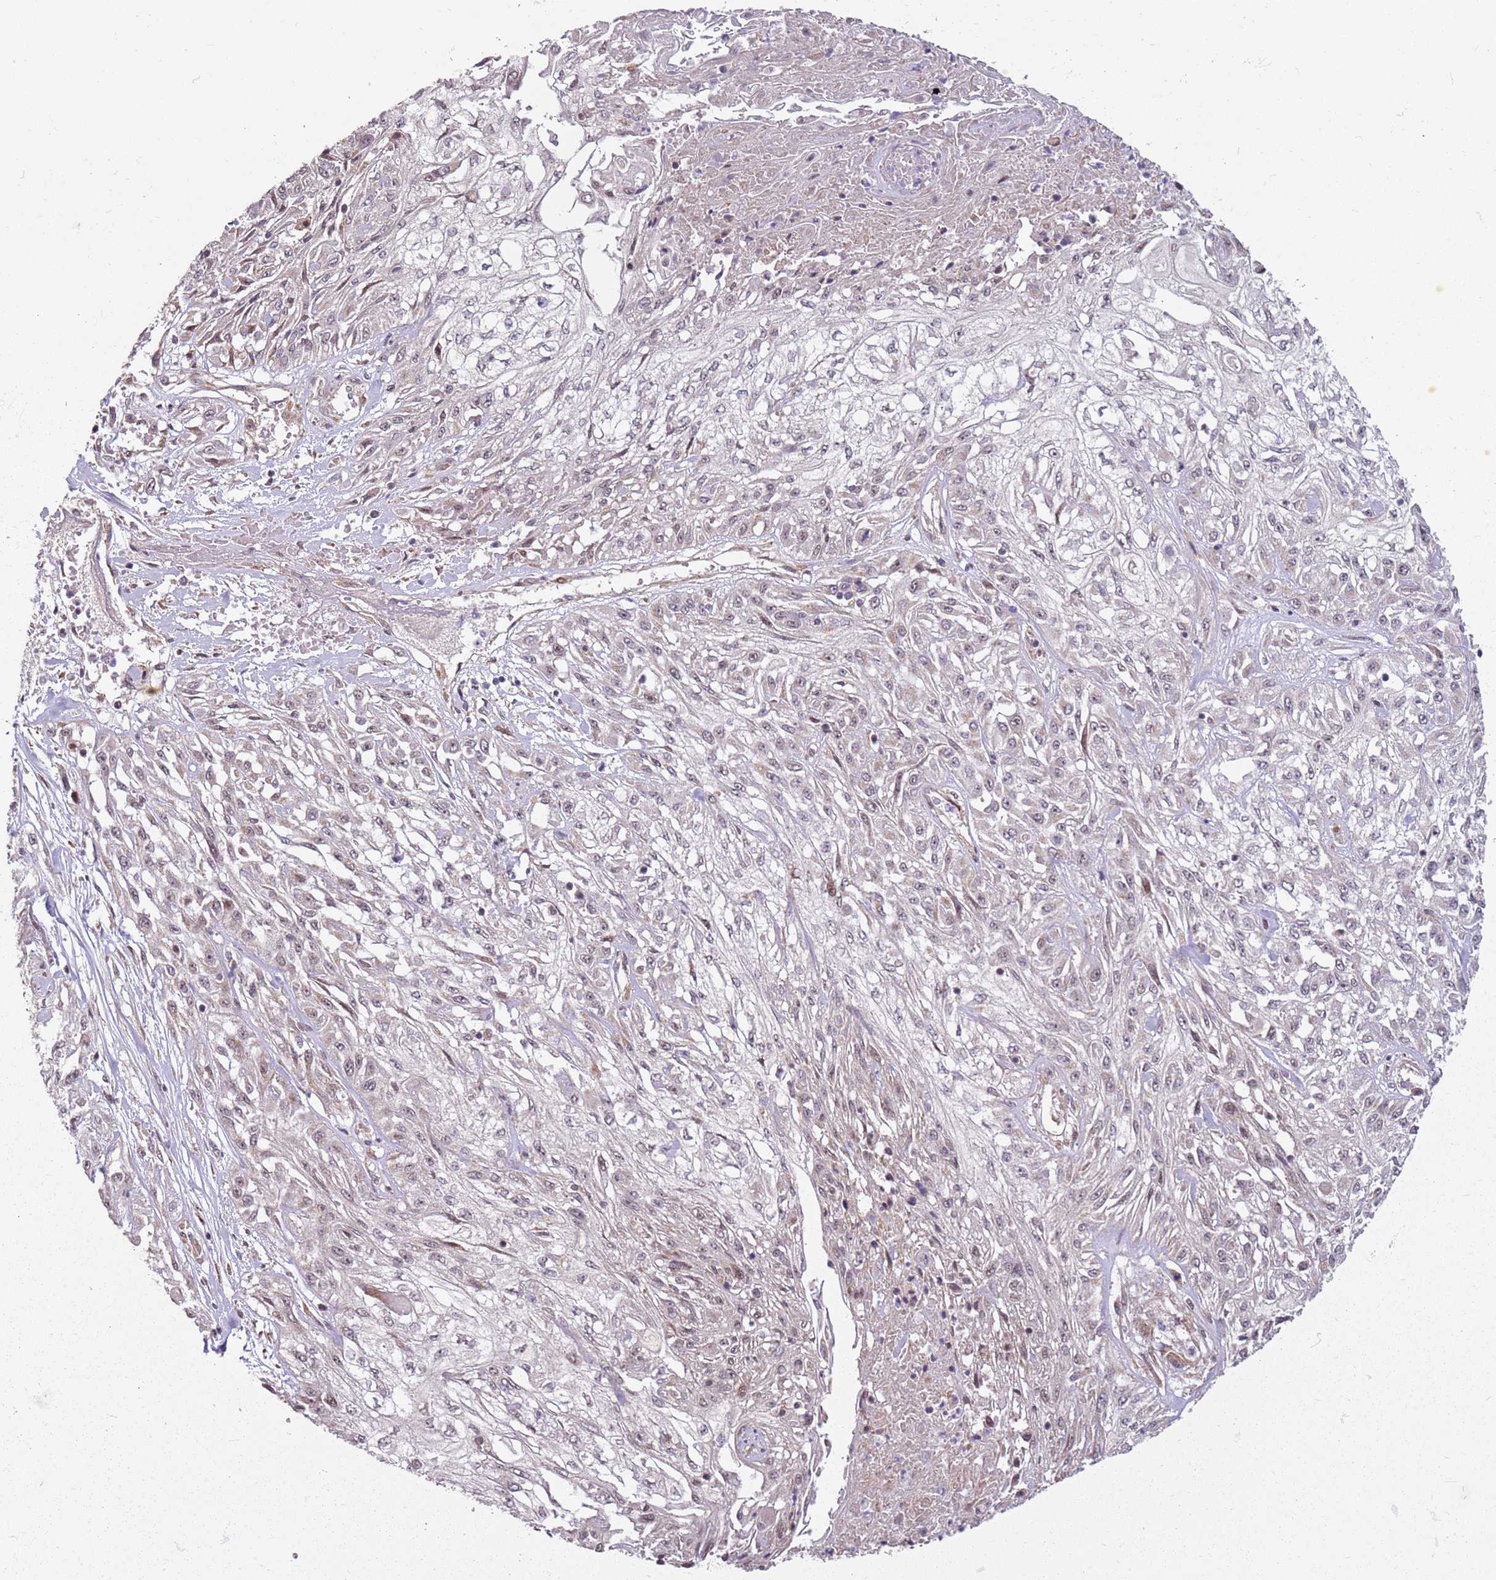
{"staining": {"intensity": "negative", "quantity": "none", "location": "none"}, "tissue": "skin cancer", "cell_type": "Tumor cells", "image_type": "cancer", "snomed": [{"axis": "morphology", "description": "Squamous cell carcinoma, NOS"}, {"axis": "morphology", "description": "Squamous cell carcinoma, metastatic, NOS"}, {"axis": "topography", "description": "Skin"}, {"axis": "topography", "description": "Lymph node"}], "caption": "An IHC micrograph of squamous cell carcinoma (skin) is shown. There is no staining in tumor cells of squamous cell carcinoma (skin).", "gene": "CHURC1", "patient": {"sex": "male", "age": 75}}